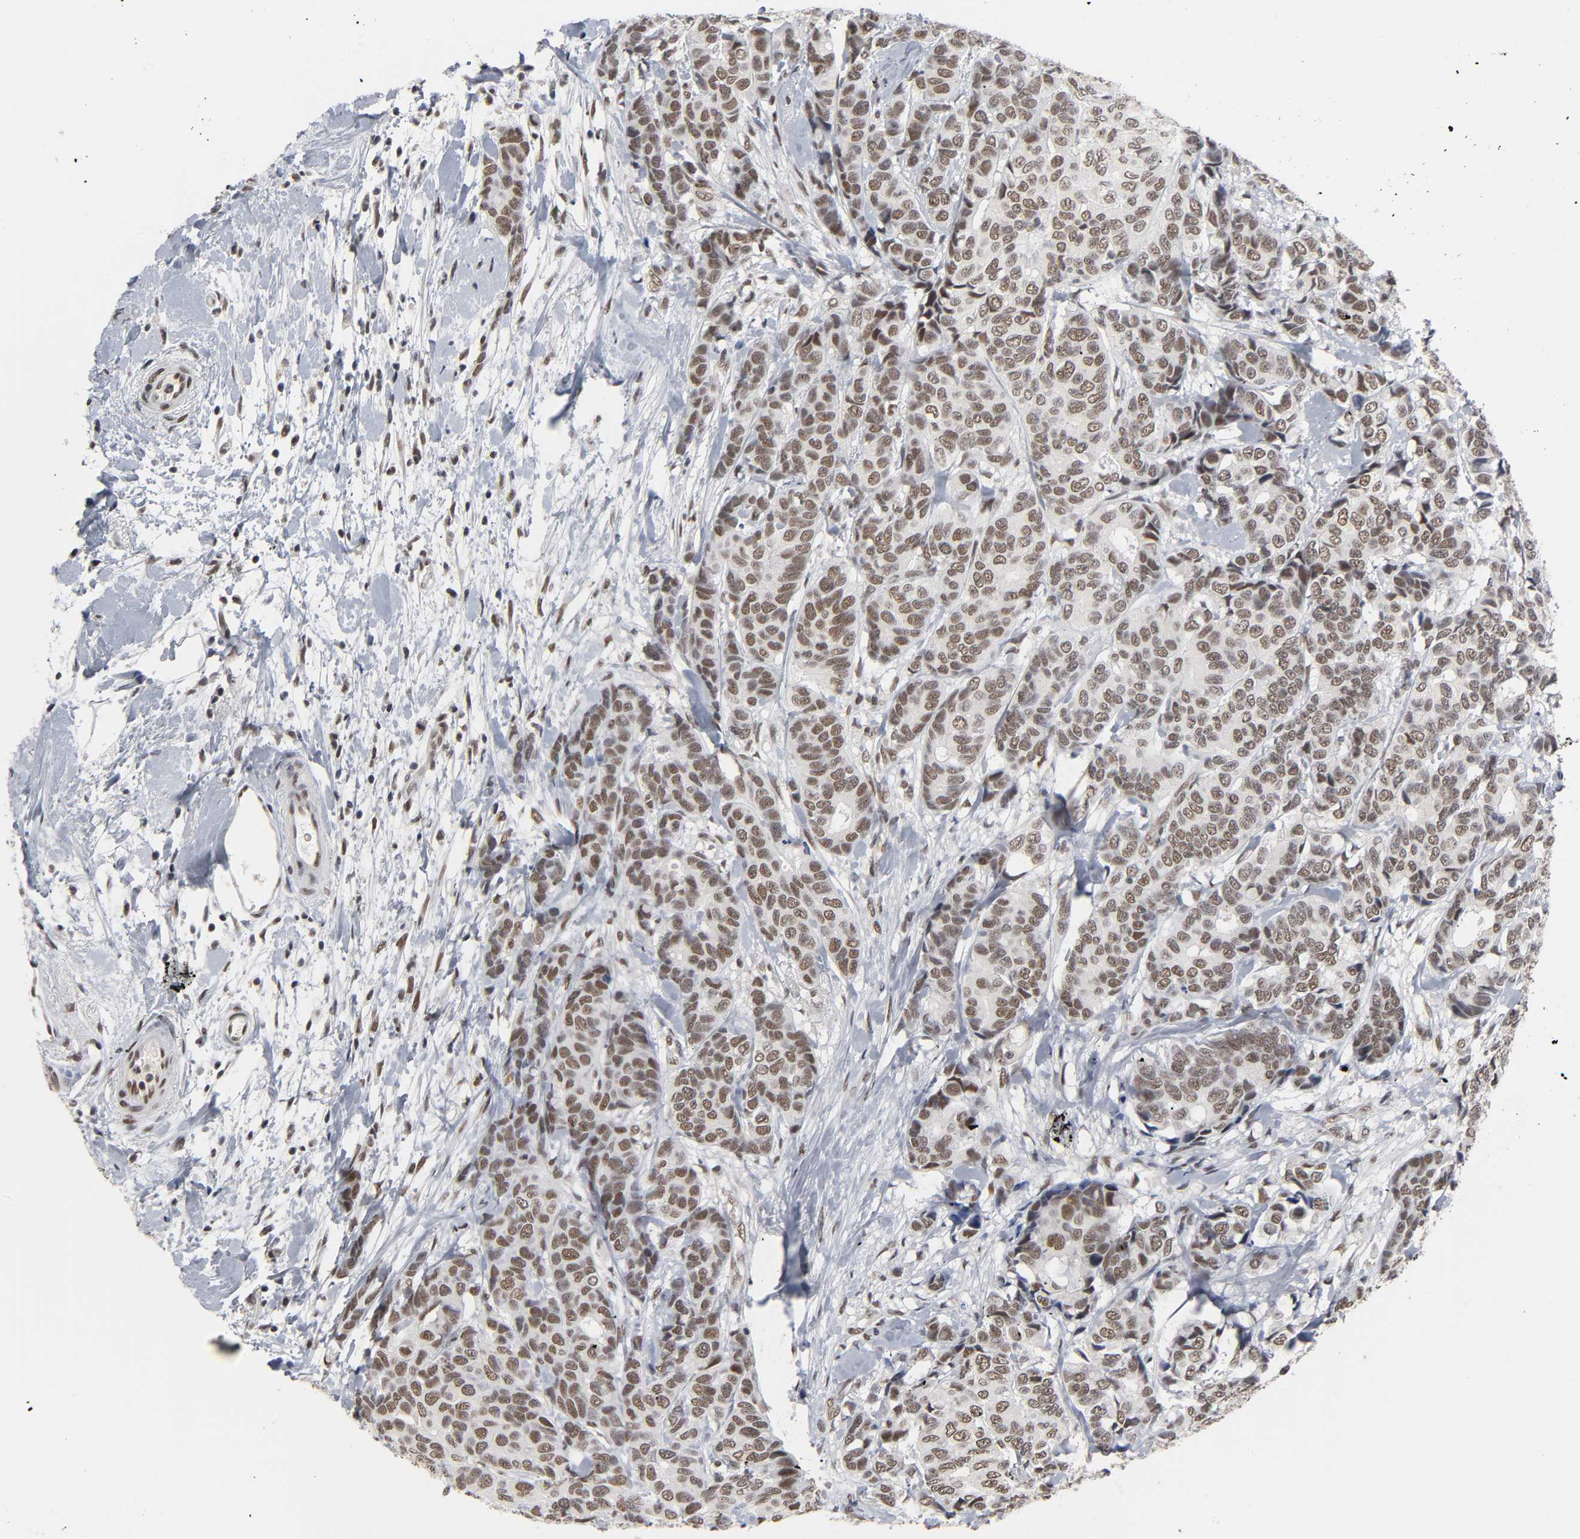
{"staining": {"intensity": "moderate", "quantity": ">75%", "location": "nuclear"}, "tissue": "breast cancer", "cell_type": "Tumor cells", "image_type": "cancer", "snomed": [{"axis": "morphology", "description": "Duct carcinoma"}, {"axis": "topography", "description": "Breast"}], "caption": "DAB (3,3'-diaminobenzidine) immunohistochemical staining of human breast infiltrating ductal carcinoma shows moderate nuclear protein positivity in about >75% of tumor cells.", "gene": "TRIM33", "patient": {"sex": "female", "age": 87}}